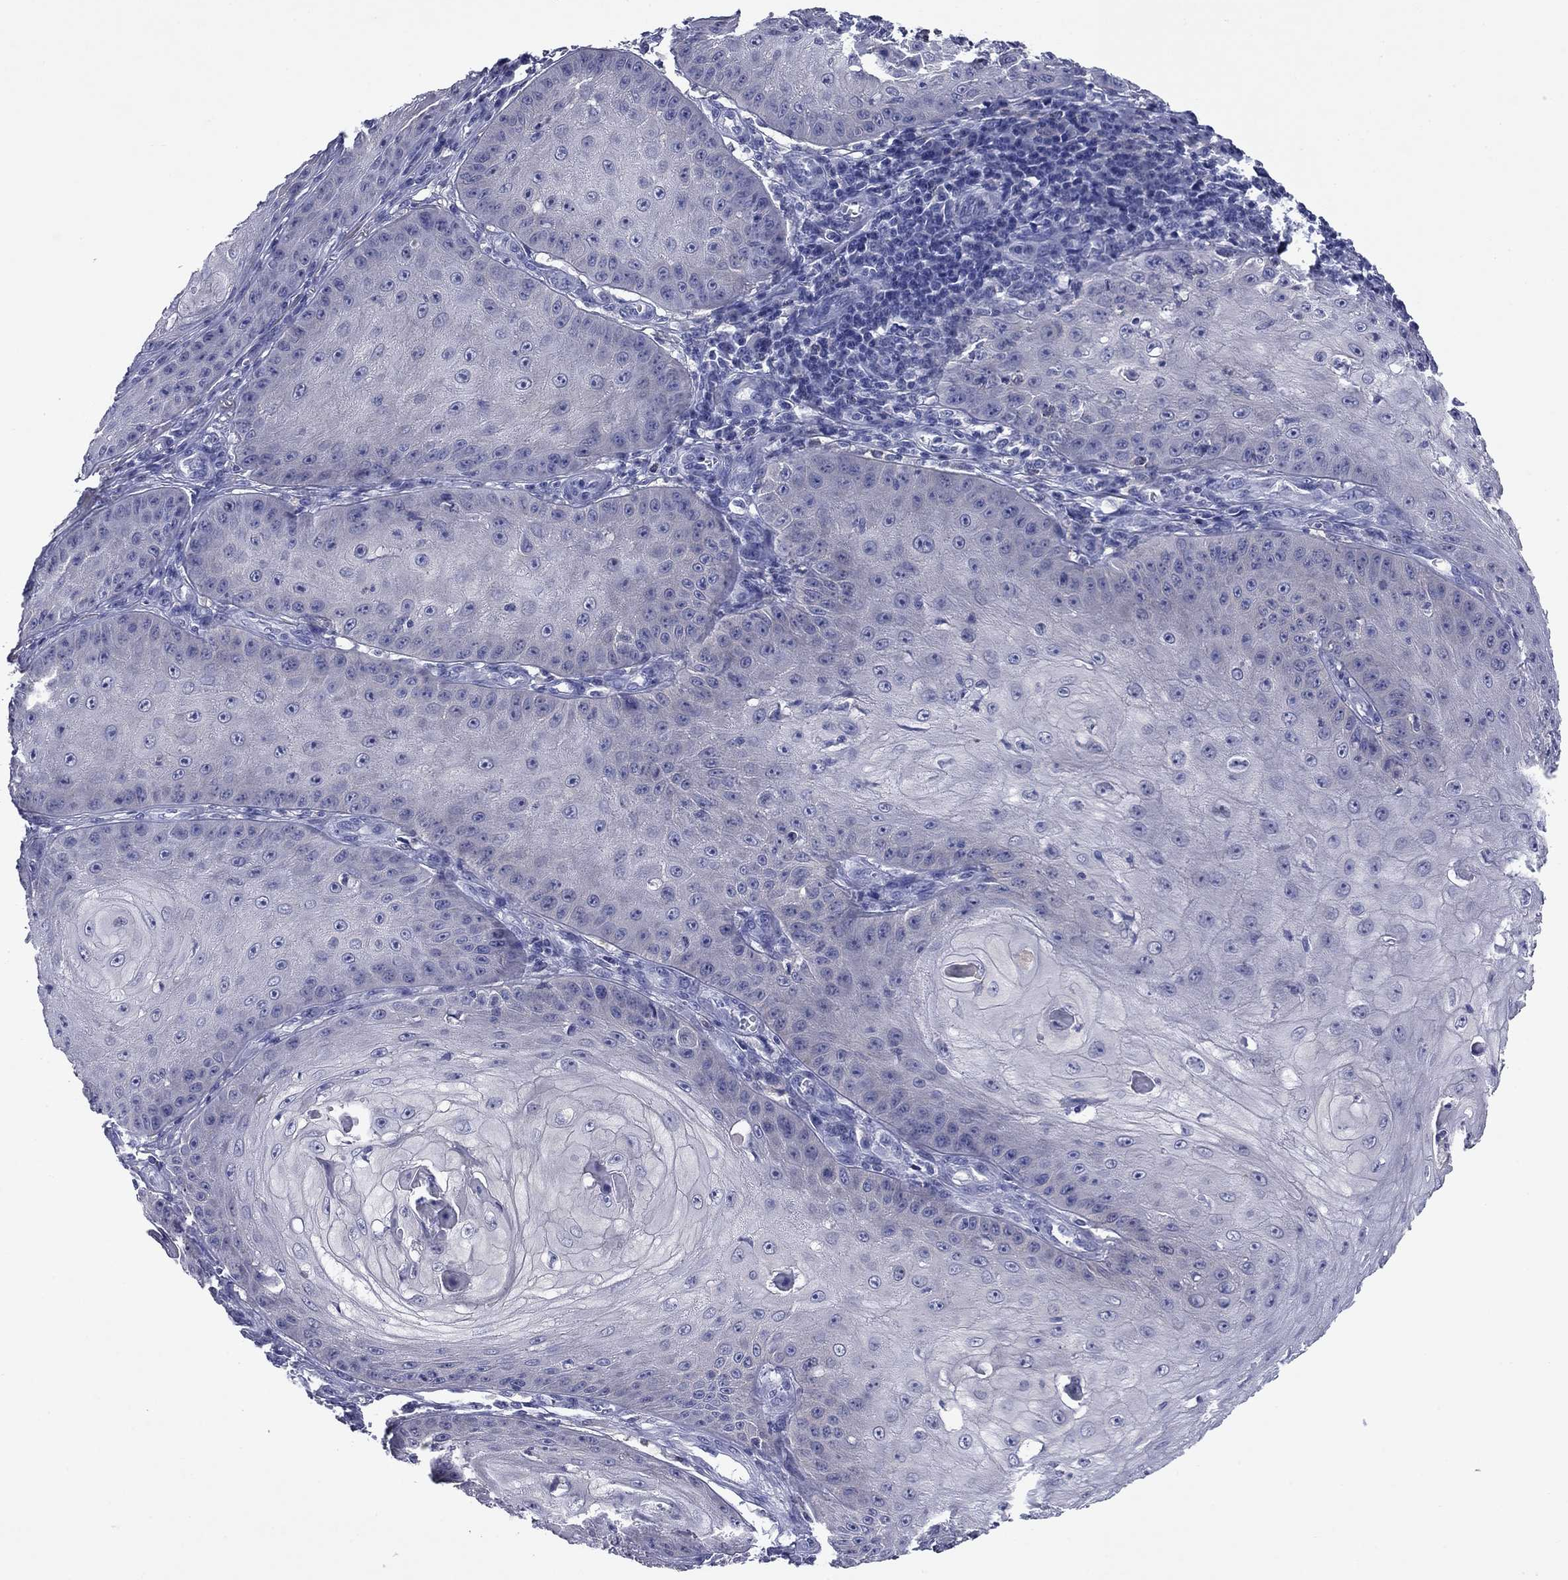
{"staining": {"intensity": "negative", "quantity": "none", "location": "none"}, "tissue": "skin cancer", "cell_type": "Tumor cells", "image_type": "cancer", "snomed": [{"axis": "morphology", "description": "Squamous cell carcinoma, NOS"}, {"axis": "topography", "description": "Skin"}], "caption": "High power microscopy image of an IHC histopathology image of skin cancer (squamous cell carcinoma), revealing no significant positivity in tumor cells. Brightfield microscopy of IHC stained with DAB (3,3'-diaminobenzidine) (brown) and hematoxylin (blue), captured at high magnification.", "gene": "CFAP119", "patient": {"sex": "male", "age": 70}}